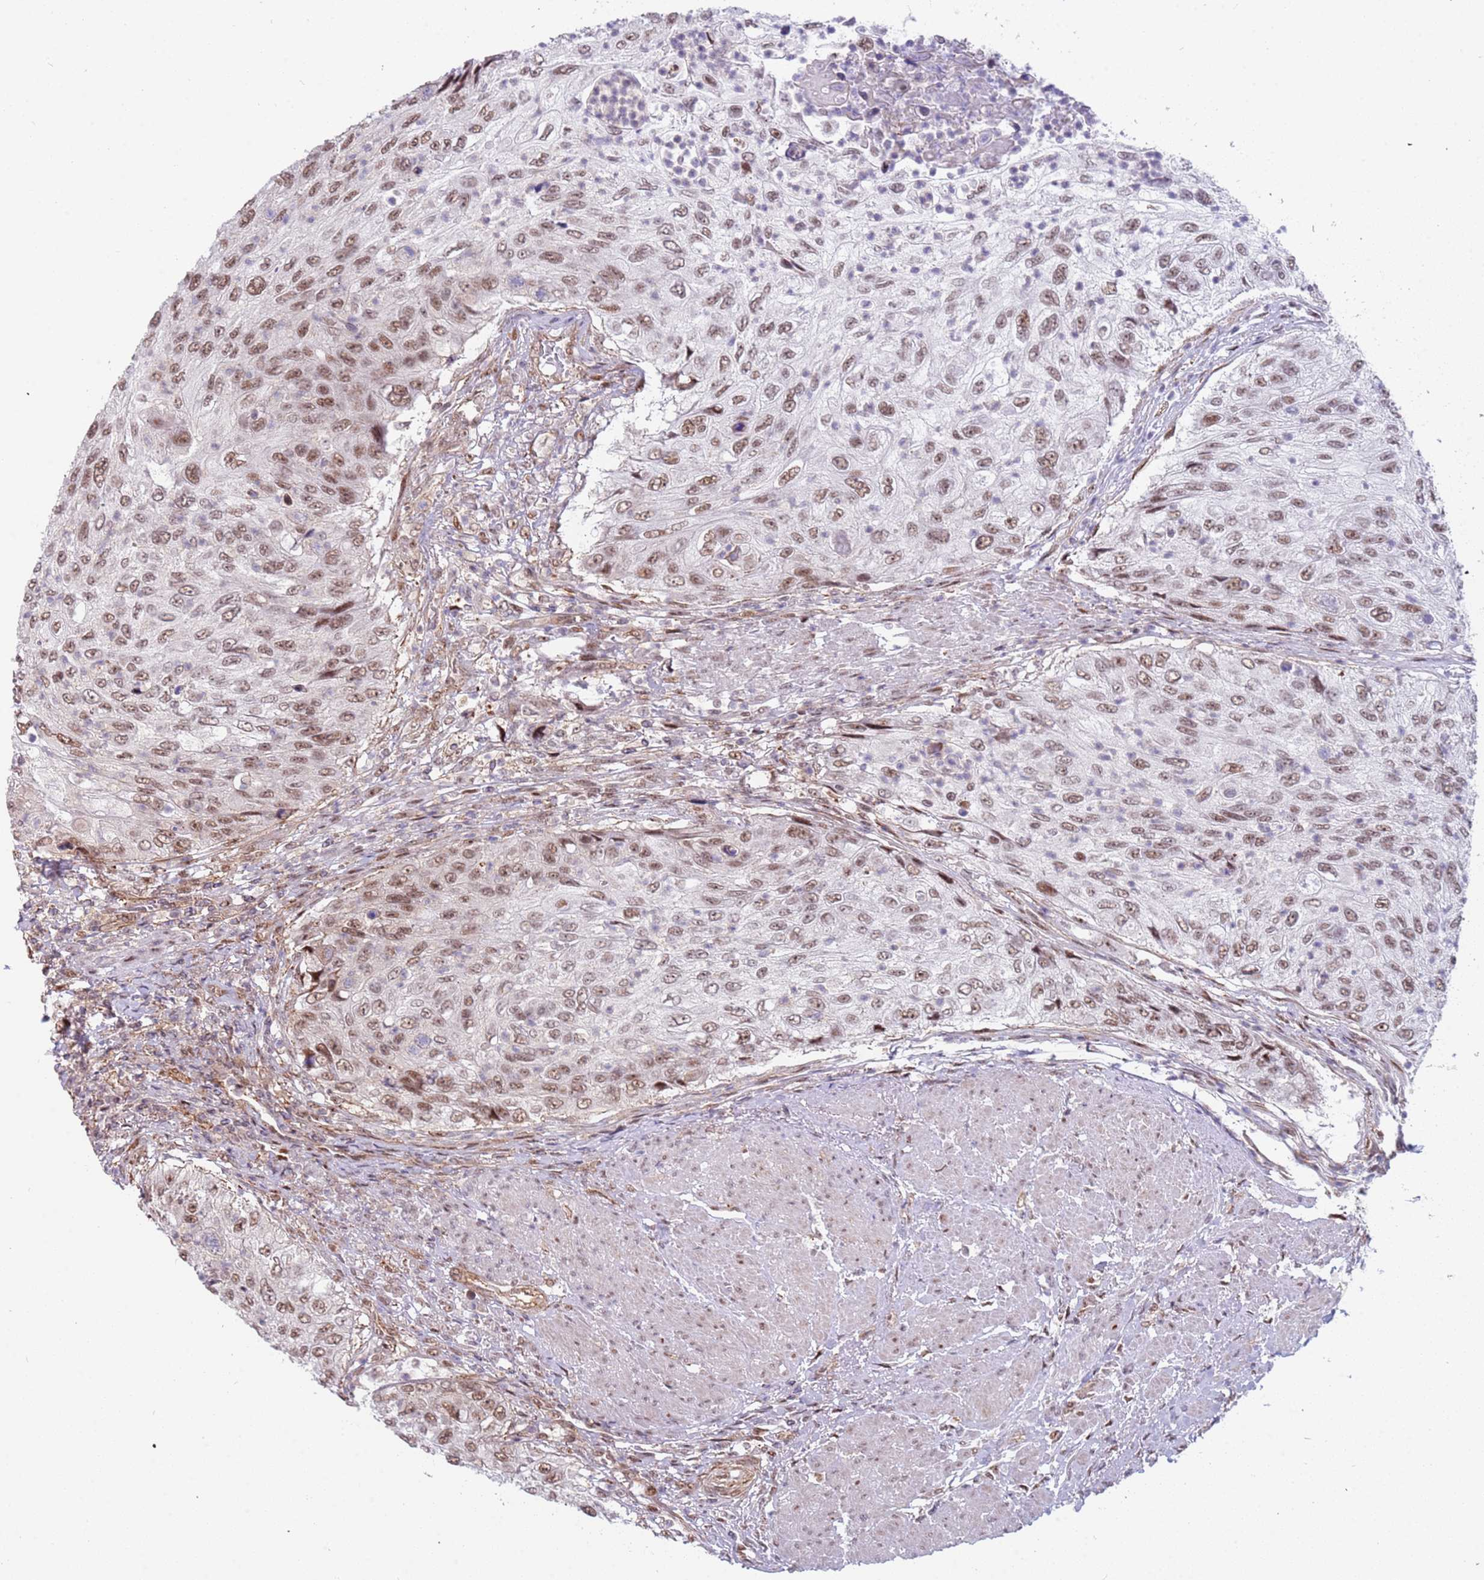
{"staining": {"intensity": "moderate", "quantity": ">75%", "location": "nuclear"}, "tissue": "urothelial cancer", "cell_type": "Tumor cells", "image_type": "cancer", "snomed": [{"axis": "morphology", "description": "Urothelial carcinoma, High grade"}, {"axis": "topography", "description": "Urinary bladder"}], "caption": "Immunohistochemistry (IHC) histopathology image of neoplastic tissue: human urothelial cancer stained using IHC displays medium levels of moderate protein expression localized specifically in the nuclear of tumor cells, appearing as a nuclear brown color.", "gene": "LRMDA", "patient": {"sex": "female", "age": 60}}